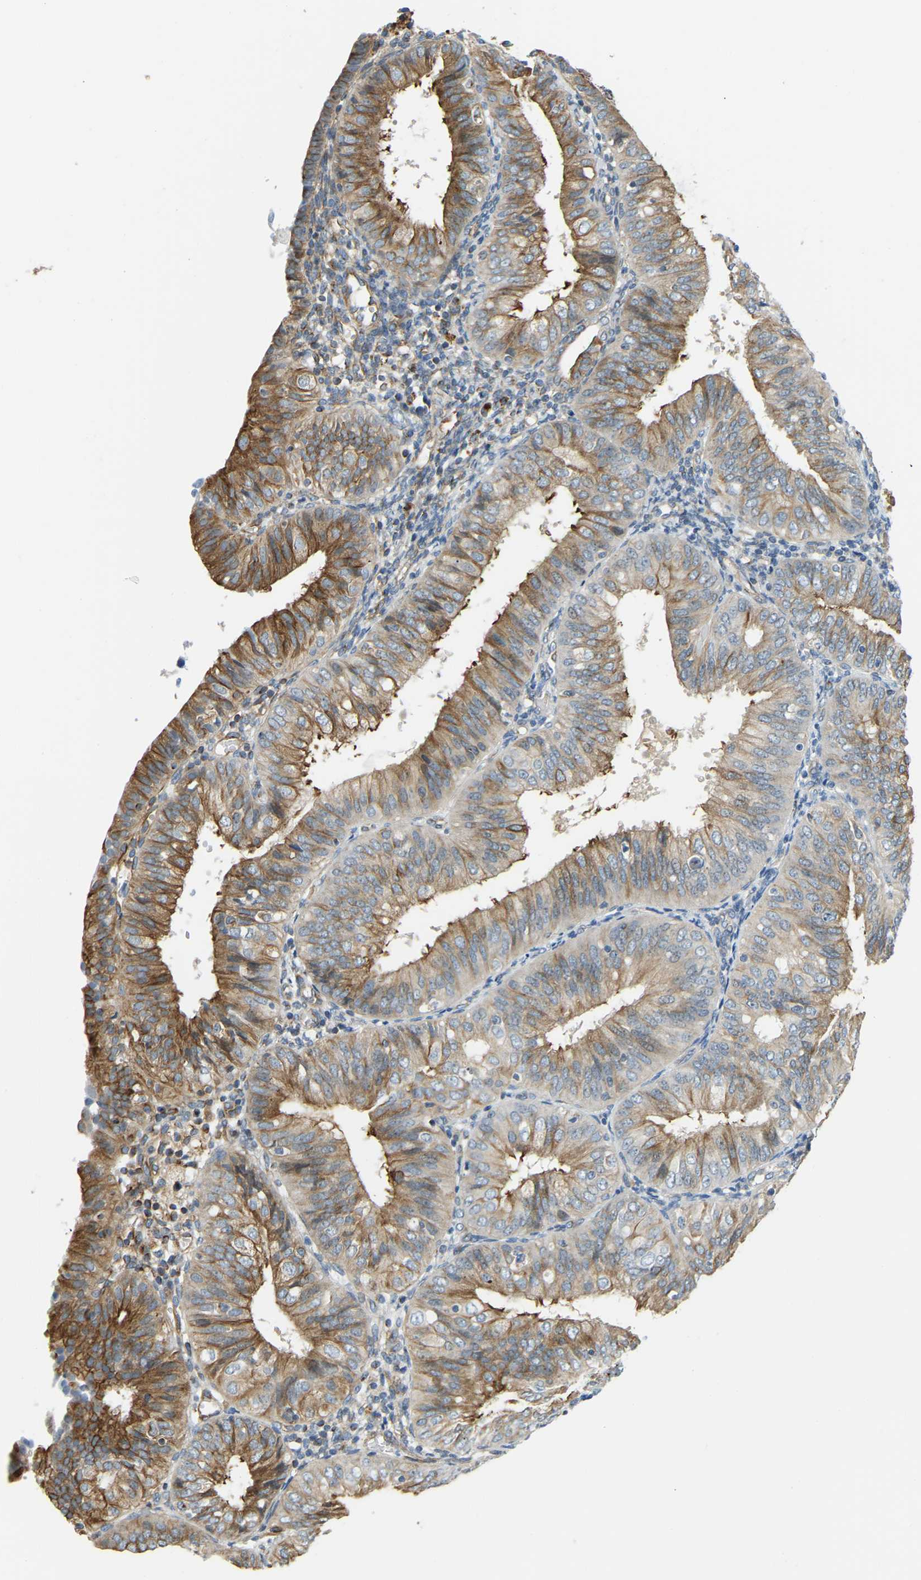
{"staining": {"intensity": "moderate", "quantity": ">75%", "location": "cytoplasmic/membranous"}, "tissue": "endometrial cancer", "cell_type": "Tumor cells", "image_type": "cancer", "snomed": [{"axis": "morphology", "description": "Adenocarcinoma, NOS"}, {"axis": "topography", "description": "Endometrium"}], "caption": "This histopathology image reveals immunohistochemistry (IHC) staining of human endometrial adenocarcinoma, with medium moderate cytoplasmic/membranous positivity in about >75% of tumor cells.", "gene": "NME8", "patient": {"sex": "female", "age": 58}}